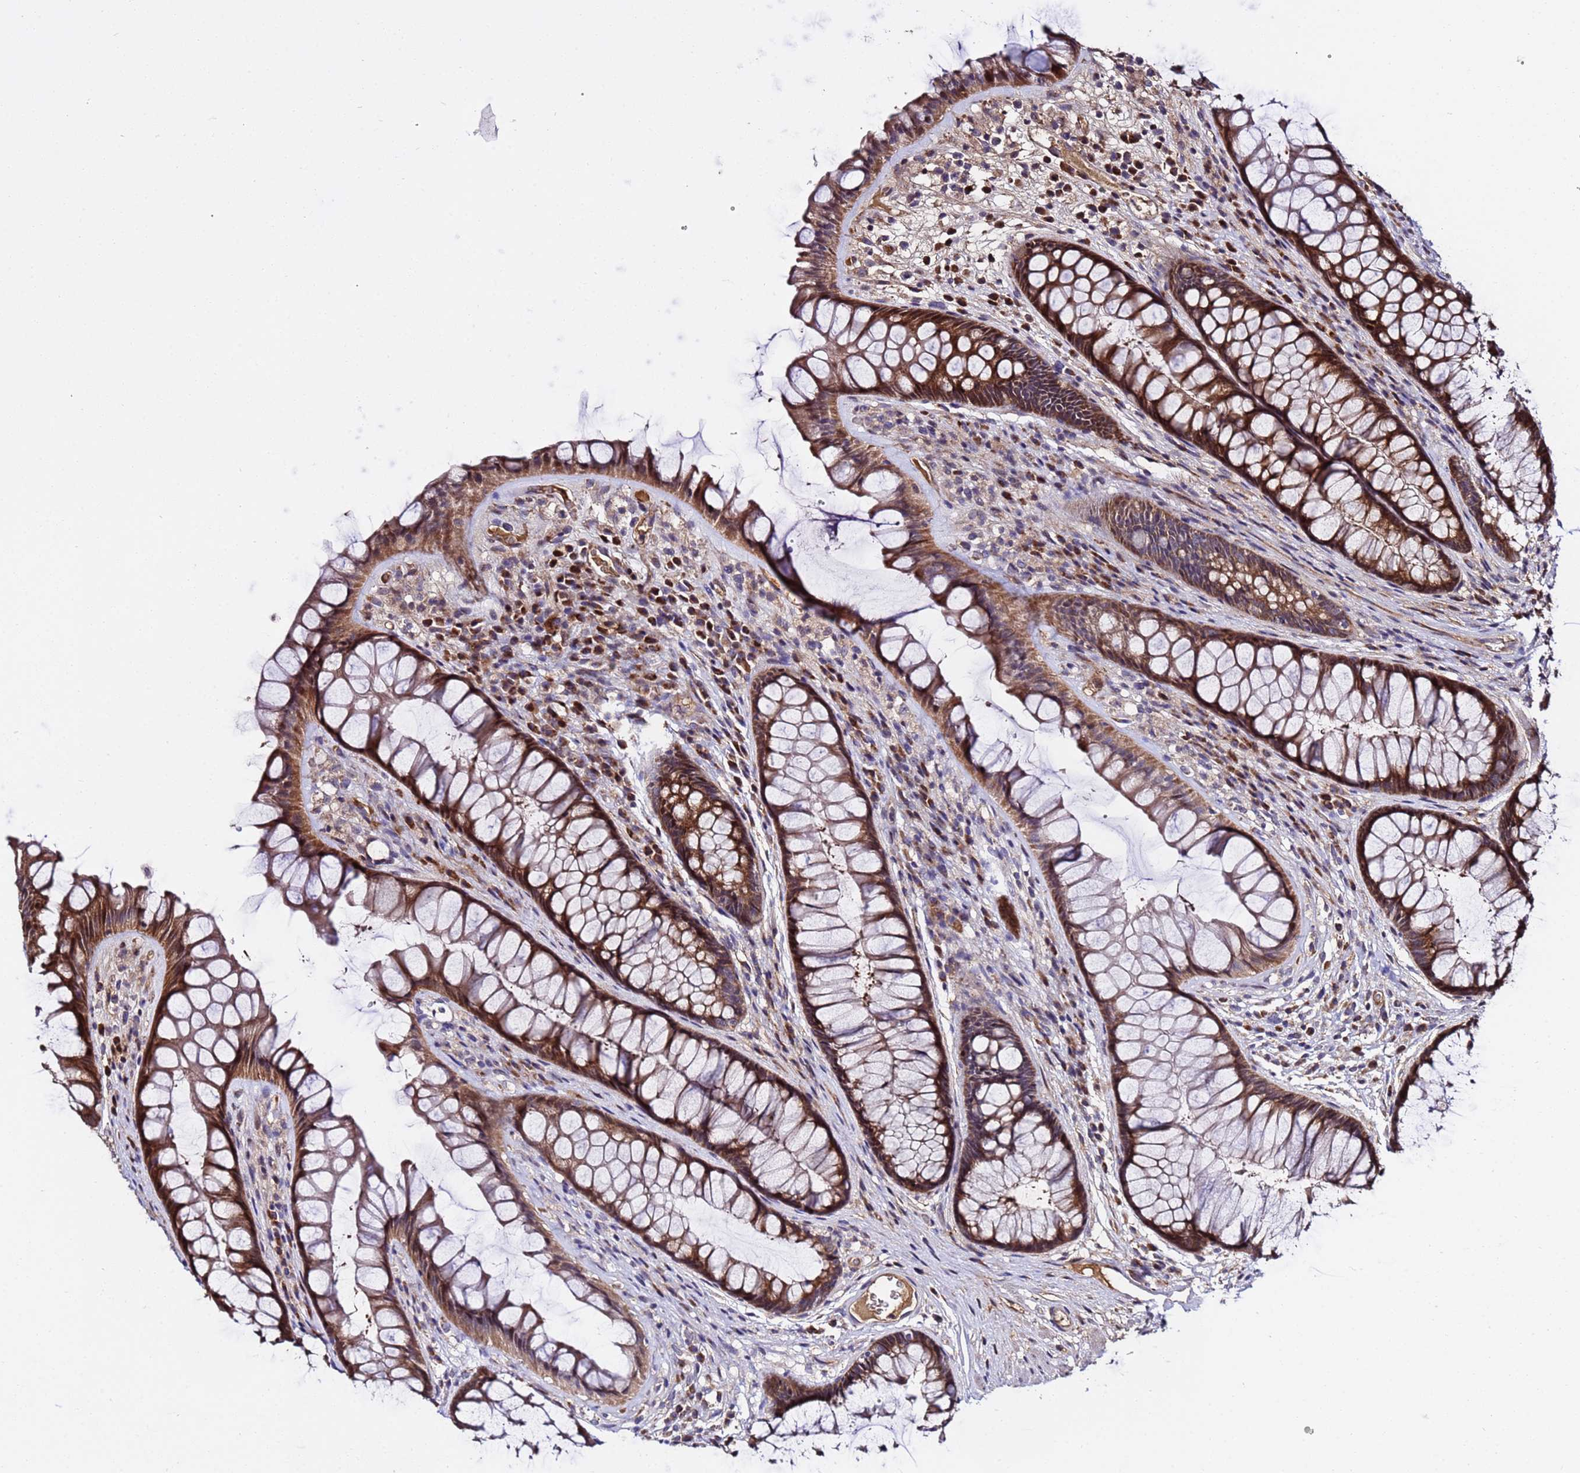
{"staining": {"intensity": "strong", "quantity": ">75%", "location": "cytoplasmic/membranous,nuclear"}, "tissue": "rectum", "cell_type": "Glandular cells", "image_type": "normal", "snomed": [{"axis": "morphology", "description": "Normal tissue, NOS"}, {"axis": "topography", "description": "Rectum"}], "caption": "Protein expression analysis of benign rectum reveals strong cytoplasmic/membranous,nuclear positivity in approximately >75% of glandular cells.", "gene": "WNK4", "patient": {"sex": "male", "age": 74}}